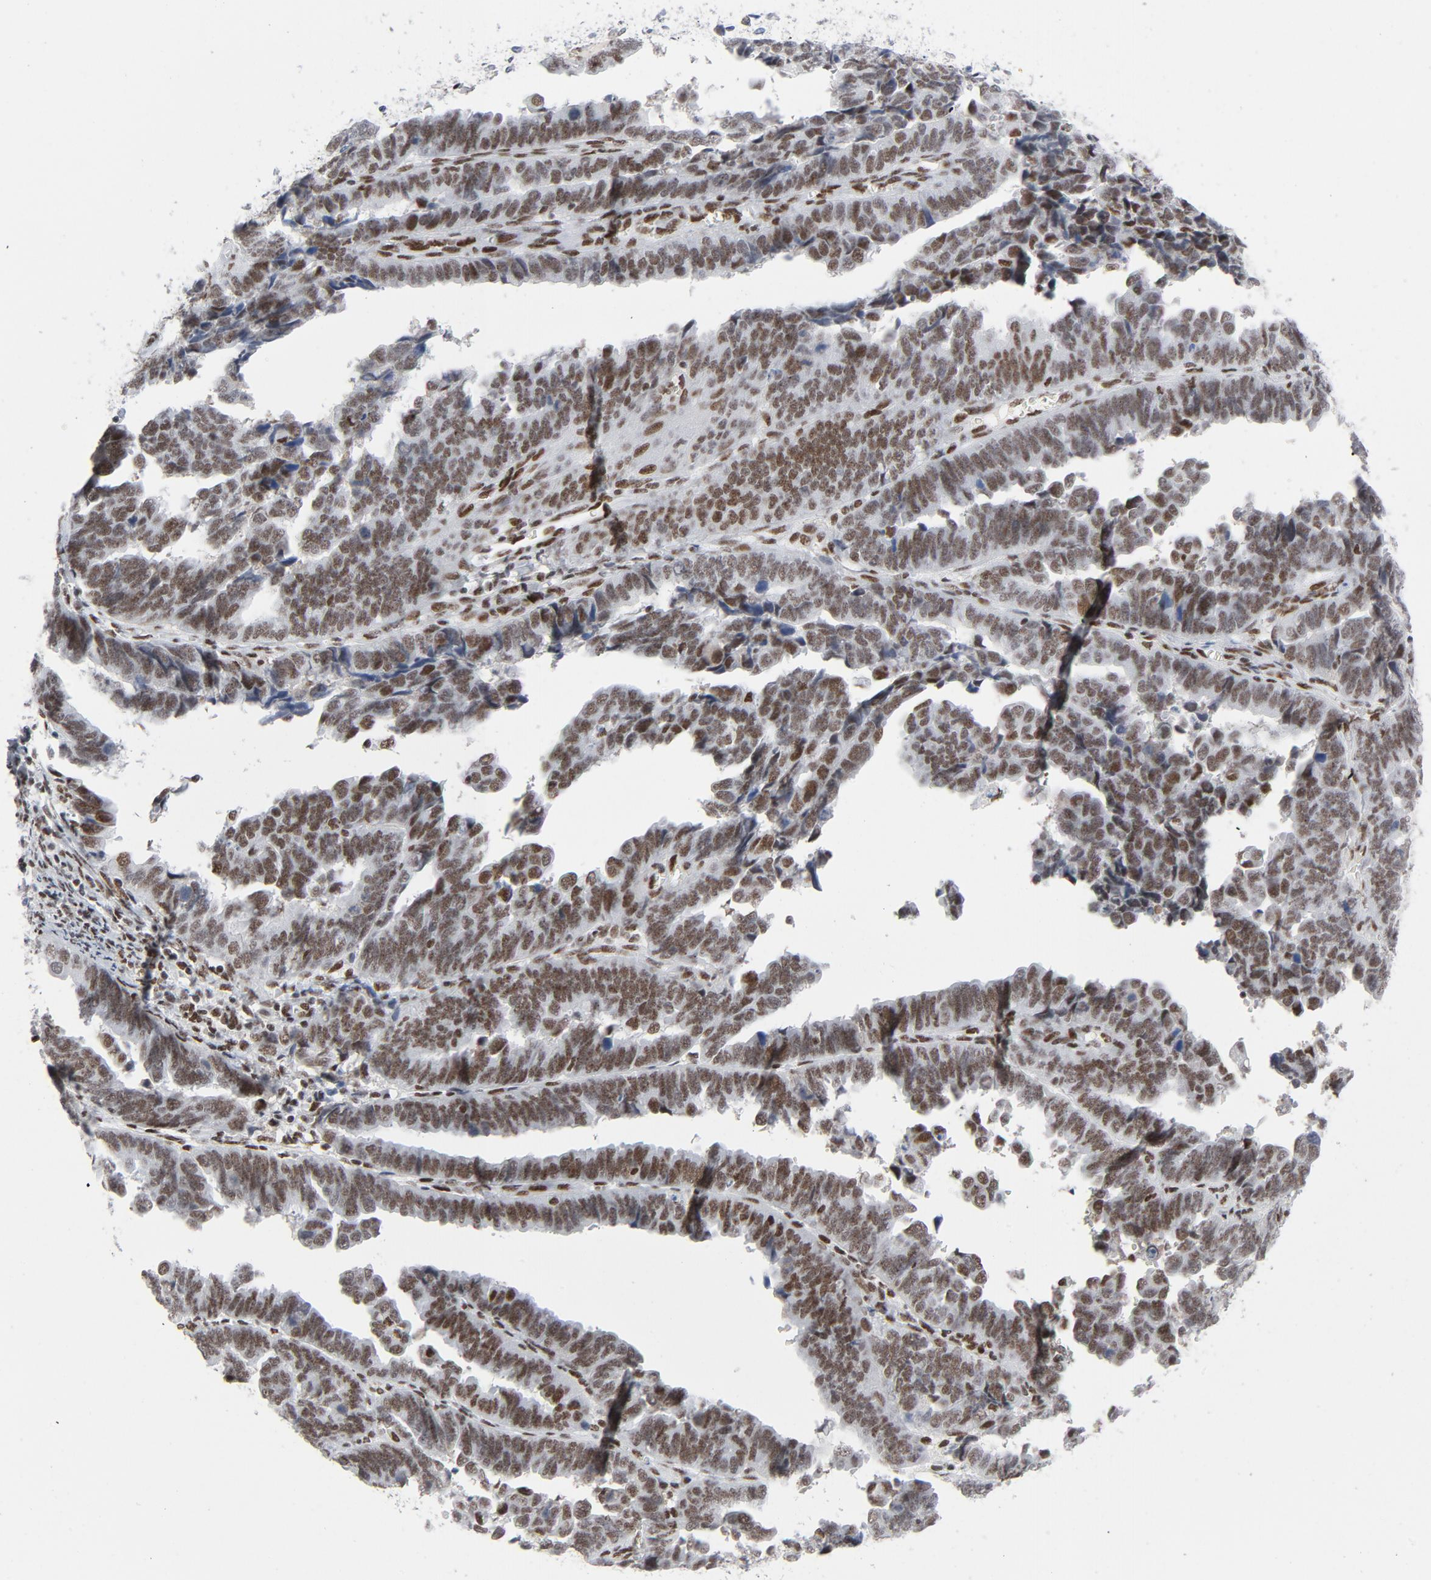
{"staining": {"intensity": "moderate", "quantity": ">75%", "location": "nuclear"}, "tissue": "endometrial cancer", "cell_type": "Tumor cells", "image_type": "cancer", "snomed": [{"axis": "morphology", "description": "Adenocarcinoma, NOS"}, {"axis": "topography", "description": "Endometrium"}], "caption": "This image demonstrates immunohistochemistry (IHC) staining of human endometrial adenocarcinoma, with medium moderate nuclear positivity in approximately >75% of tumor cells.", "gene": "HSF1", "patient": {"sex": "female", "age": 75}}